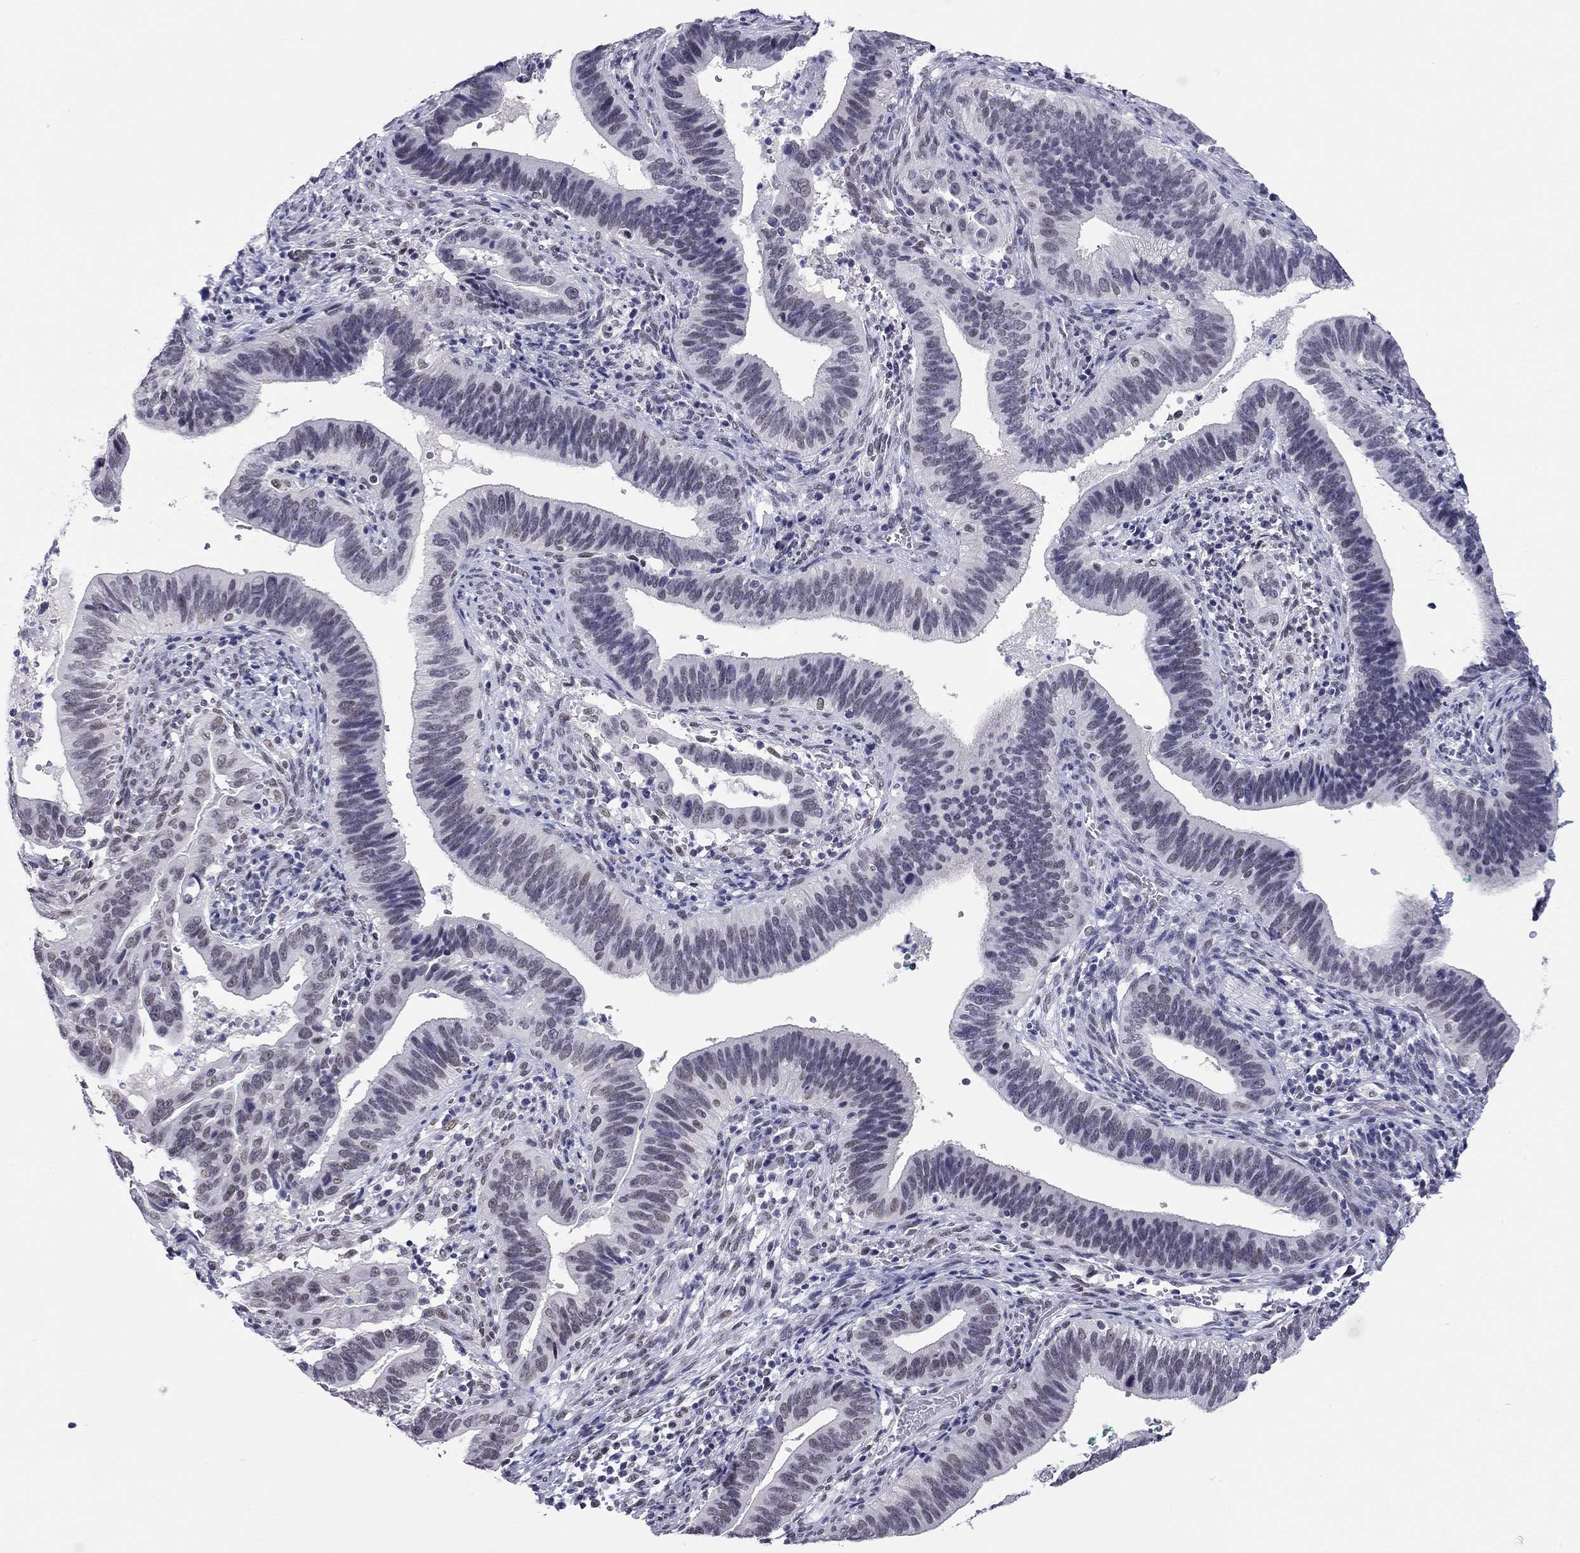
{"staining": {"intensity": "weak", "quantity": "<25%", "location": "nuclear"}, "tissue": "cervical cancer", "cell_type": "Tumor cells", "image_type": "cancer", "snomed": [{"axis": "morphology", "description": "Adenocarcinoma, NOS"}, {"axis": "topography", "description": "Cervix"}], "caption": "Immunohistochemistry (IHC) of human cervical cancer (adenocarcinoma) shows no expression in tumor cells. (DAB immunohistochemistry (IHC) with hematoxylin counter stain).", "gene": "DOT1L", "patient": {"sex": "female", "age": 42}}